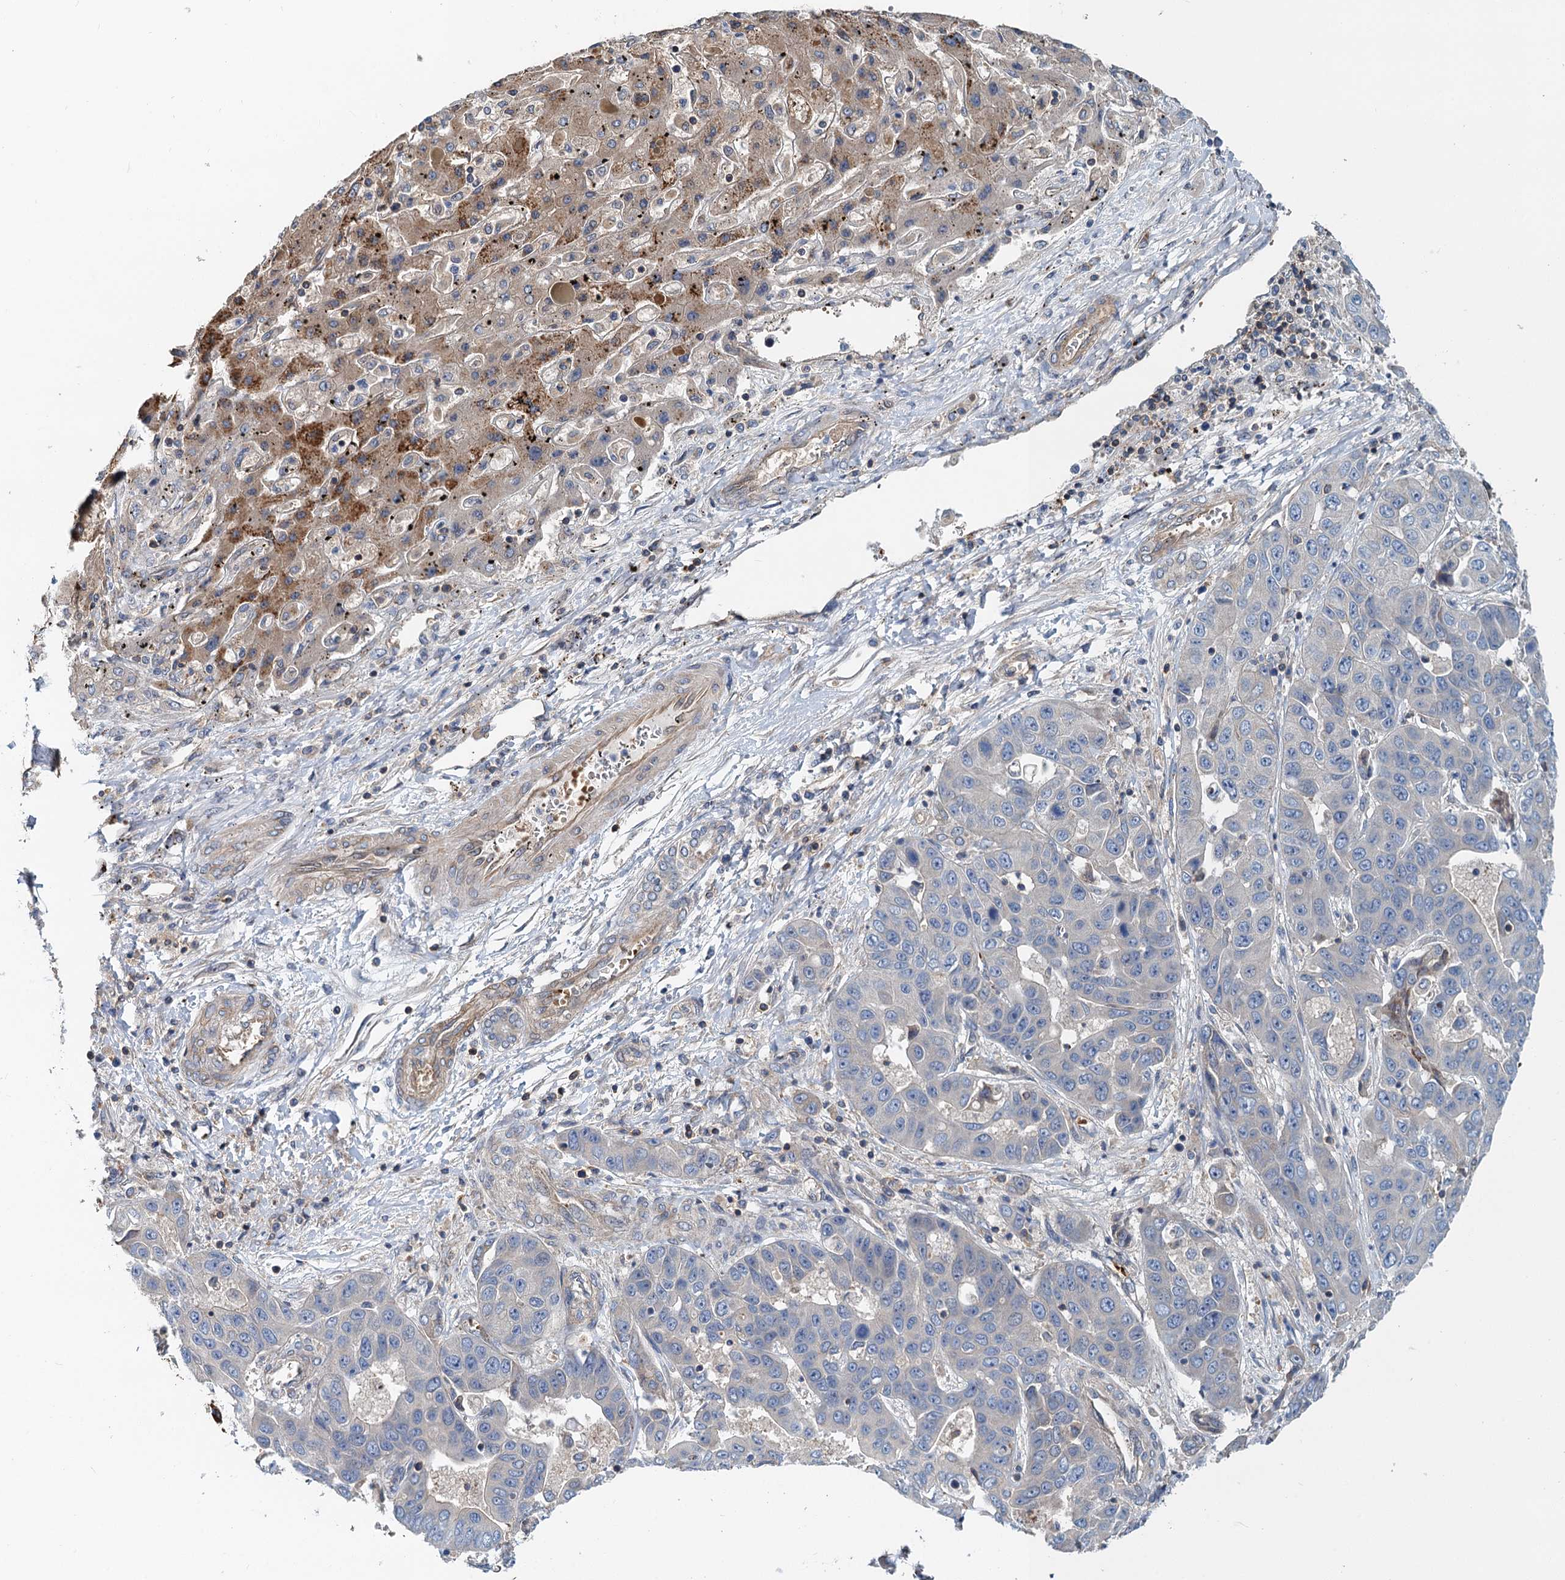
{"staining": {"intensity": "negative", "quantity": "none", "location": "none"}, "tissue": "liver cancer", "cell_type": "Tumor cells", "image_type": "cancer", "snomed": [{"axis": "morphology", "description": "Cholangiocarcinoma"}, {"axis": "topography", "description": "Liver"}], "caption": "Photomicrograph shows no significant protein staining in tumor cells of liver cholangiocarcinoma.", "gene": "ROGDI", "patient": {"sex": "female", "age": 52}}